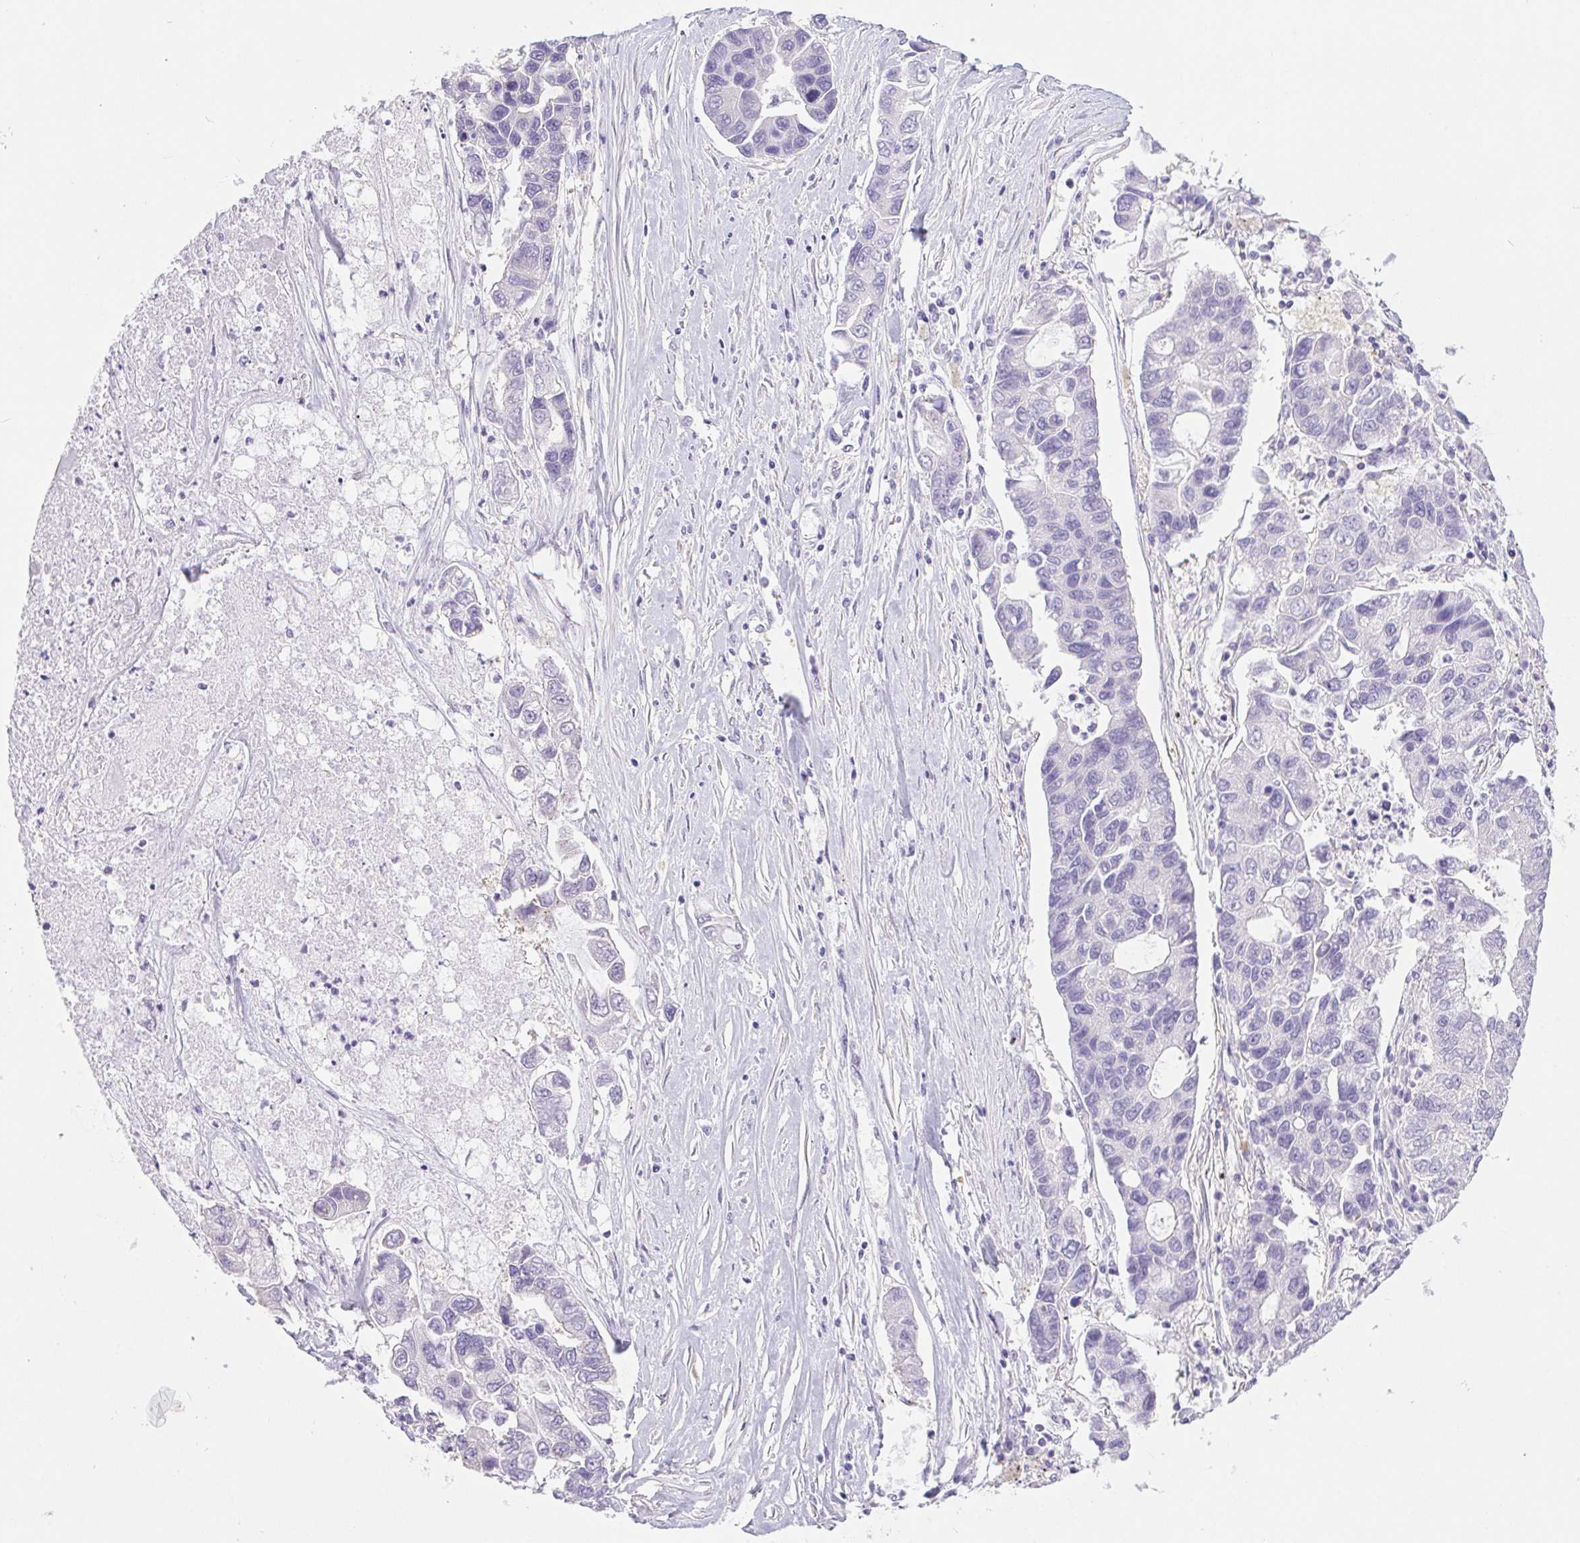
{"staining": {"intensity": "negative", "quantity": "none", "location": "none"}, "tissue": "lung cancer", "cell_type": "Tumor cells", "image_type": "cancer", "snomed": [{"axis": "morphology", "description": "Adenocarcinoma, NOS"}, {"axis": "topography", "description": "Bronchus"}, {"axis": "topography", "description": "Lung"}], "caption": "Immunohistochemistry (IHC) histopathology image of human lung cancer (adenocarcinoma) stained for a protein (brown), which demonstrates no expression in tumor cells.", "gene": "PNLIP", "patient": {"sex": "female", "age": 51}}